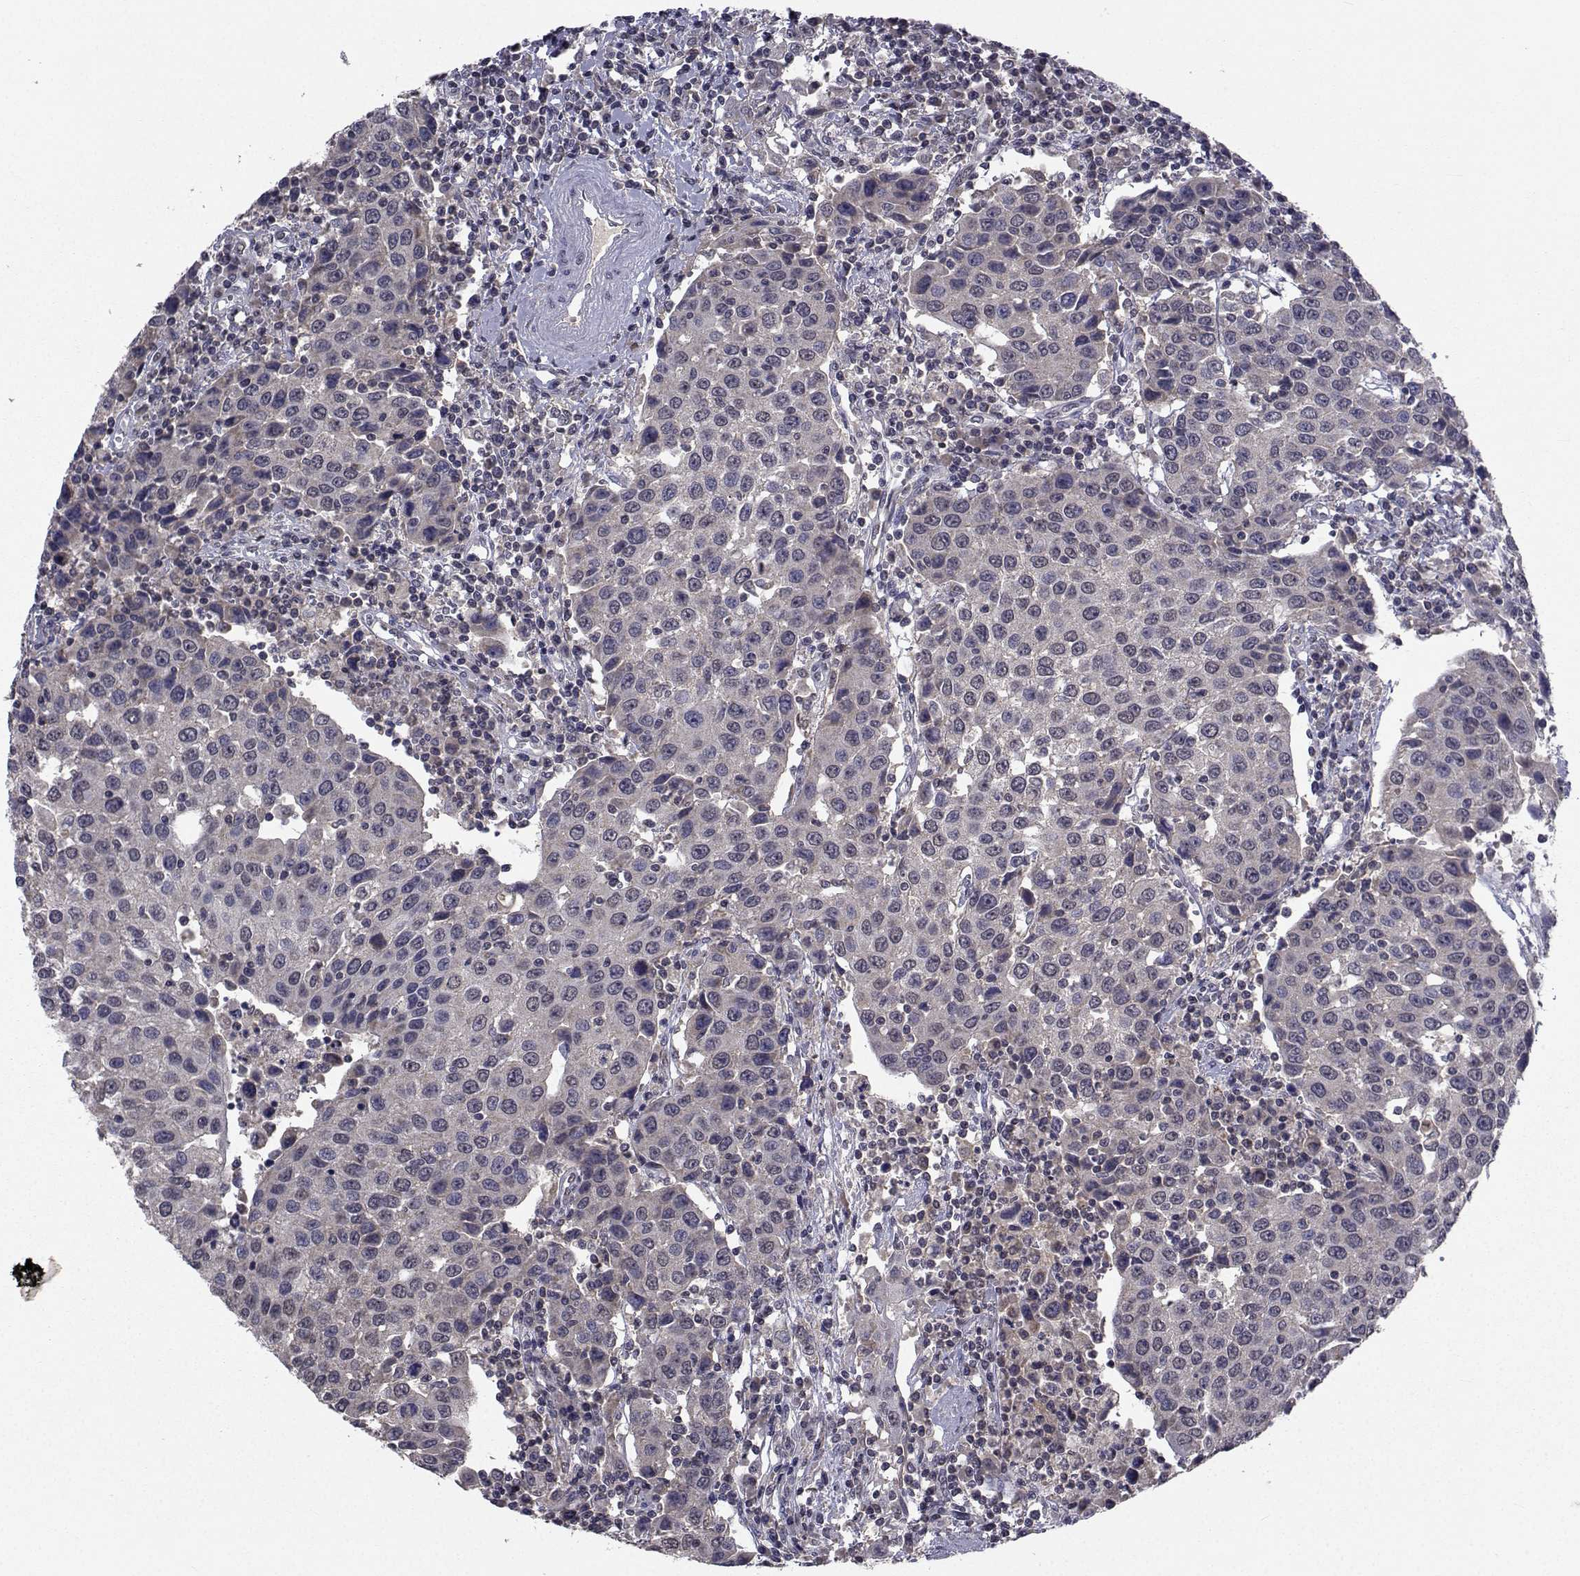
{"staining": {"intensity": "negative", "quantity": "none", "location": "none"}, "tissue": "urothelial cancer", "cell_type": "Tumor cells", "image_type": "cancer", "snomed": [{"axis": "morphology", "description": "Urothelial carcinoma, High grade"}, {"axis": "topography", "description": "Urinary bladder"}], "caption": "Immunohistochemical staining of high-grade urothelial carcinoma demonstrates no significant staining in tumor cells. (Brightfield microscopy of DAB (3,3'-diaminobenzidine) immunohistochemistry (IHC) at high magnification).", "gene": "CYP2S1", "patient": {"sex": "female", "age": 85}}